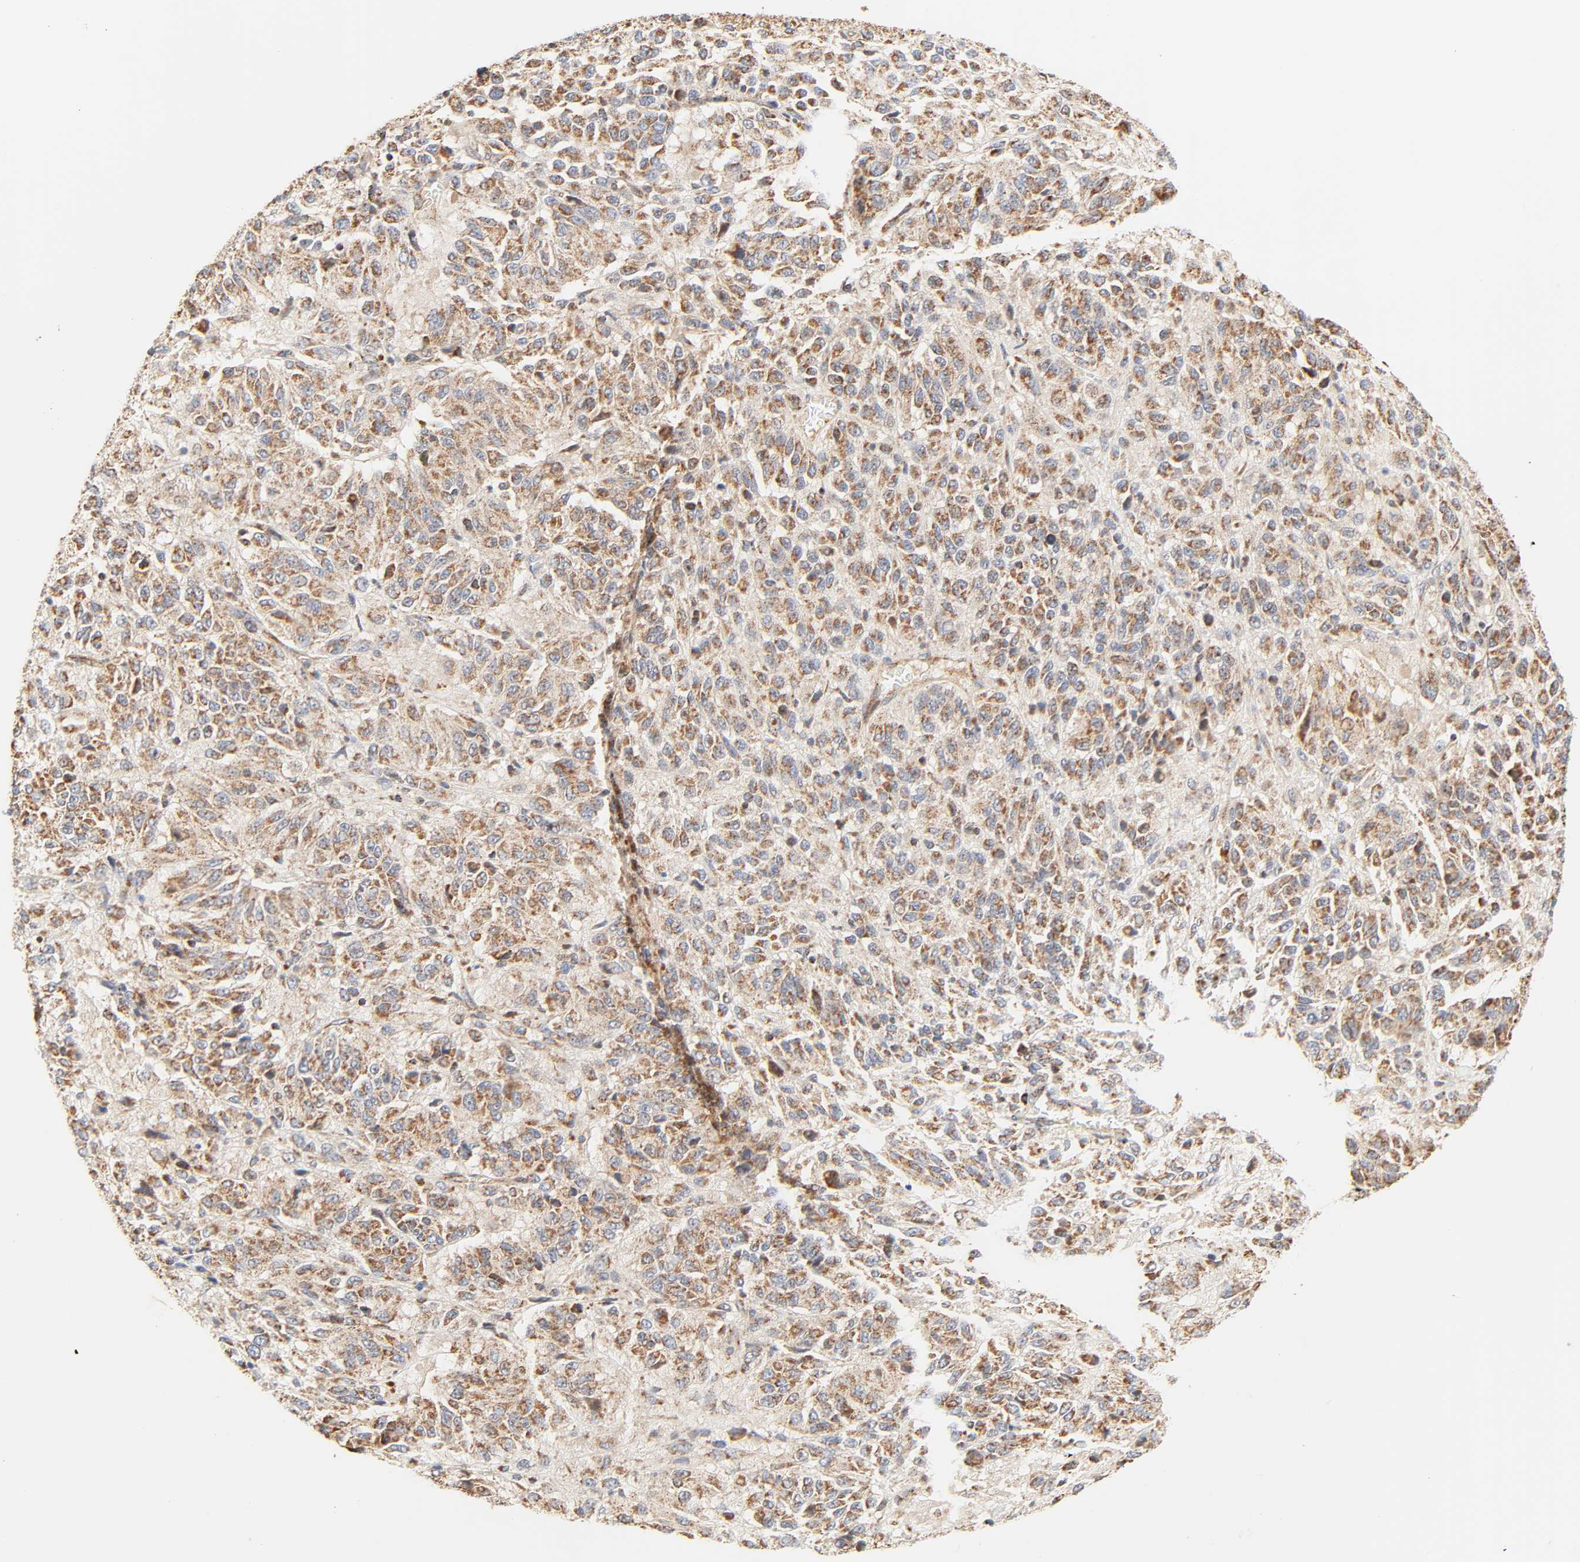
{"staining": {"intensity": "moderate", "quantity": ">75%", "location": "cytoplasmic/membranous"}, "tissue": "melanoma", "cell_type": "Tumor cells", "image_type": "cancer", "snomed": [{"axis": "morphology", "description": "Malignant melanoma, Metastatic site"}, {"axis": "topography", "description": "Lung"}], "caption": "Malignant melanoma (metastatic site) stained with a brown dye demonstrates moderate cytoplasmic/membranous positive positivity in approximately >75% of tumor cells.", "gene": "ZMAT5", "patient": {"sex": "male", "age": 64}}